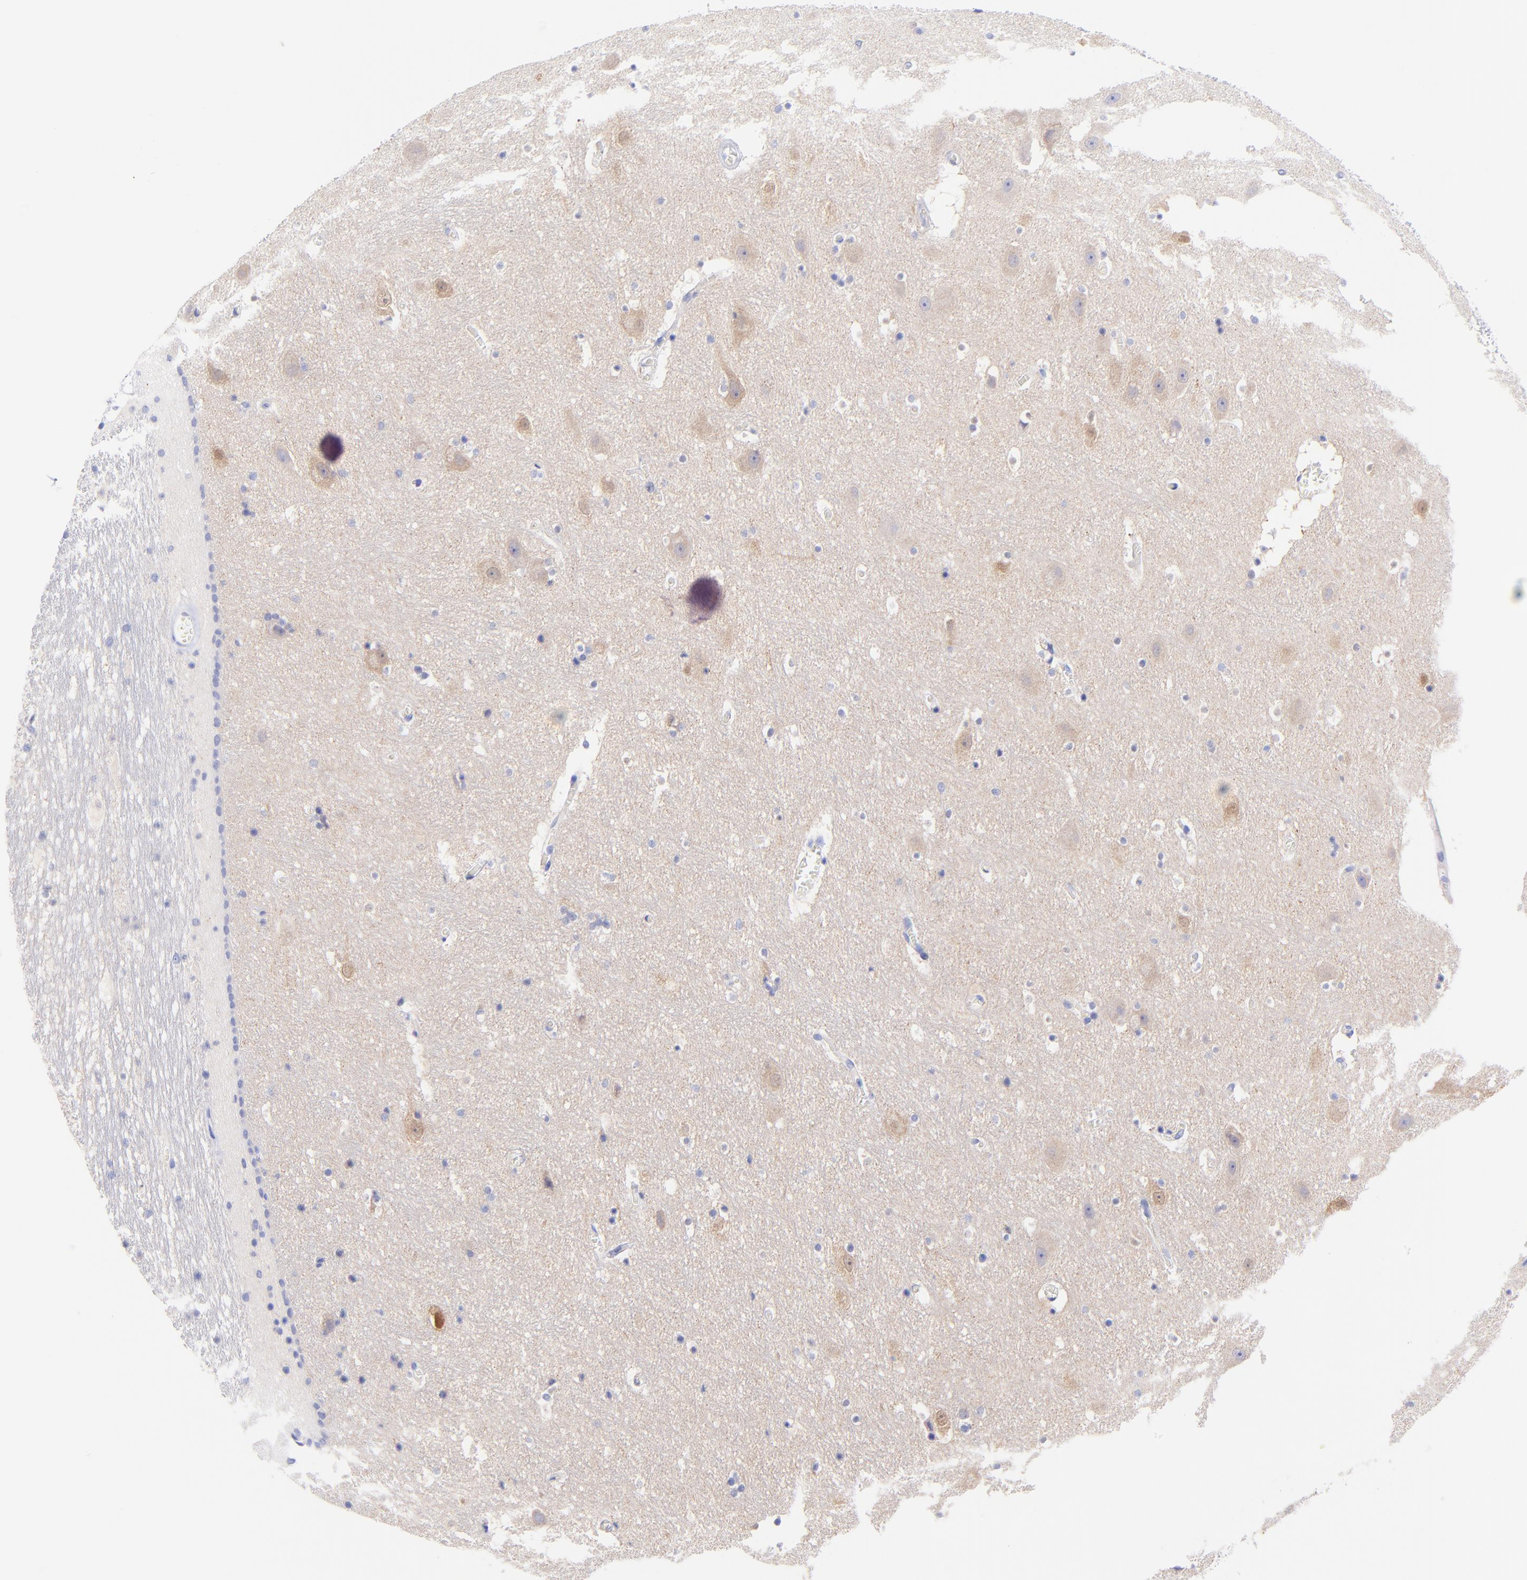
{"staining": {"intensity": "negative", "quantity": "none", "location": "none"}, "tissue": "hippocampus", "cell_type": "Glial cells", "image_type": "normal", "snomed": [{"axis": "morphology", "description": "Normal tissue, NOS"}, {"axis": "topography", "description": "Hippocampus"}], "caption": "Immunohistochemistry (IHC) photomicrograph of normal hippocampus: hippocampus stained with DAB (3,3'-diaminobenzidine) reveals no significant protein staining in glial cells.", "gene": "GPHN", "patient": {"sex": "male", "age": 45}}